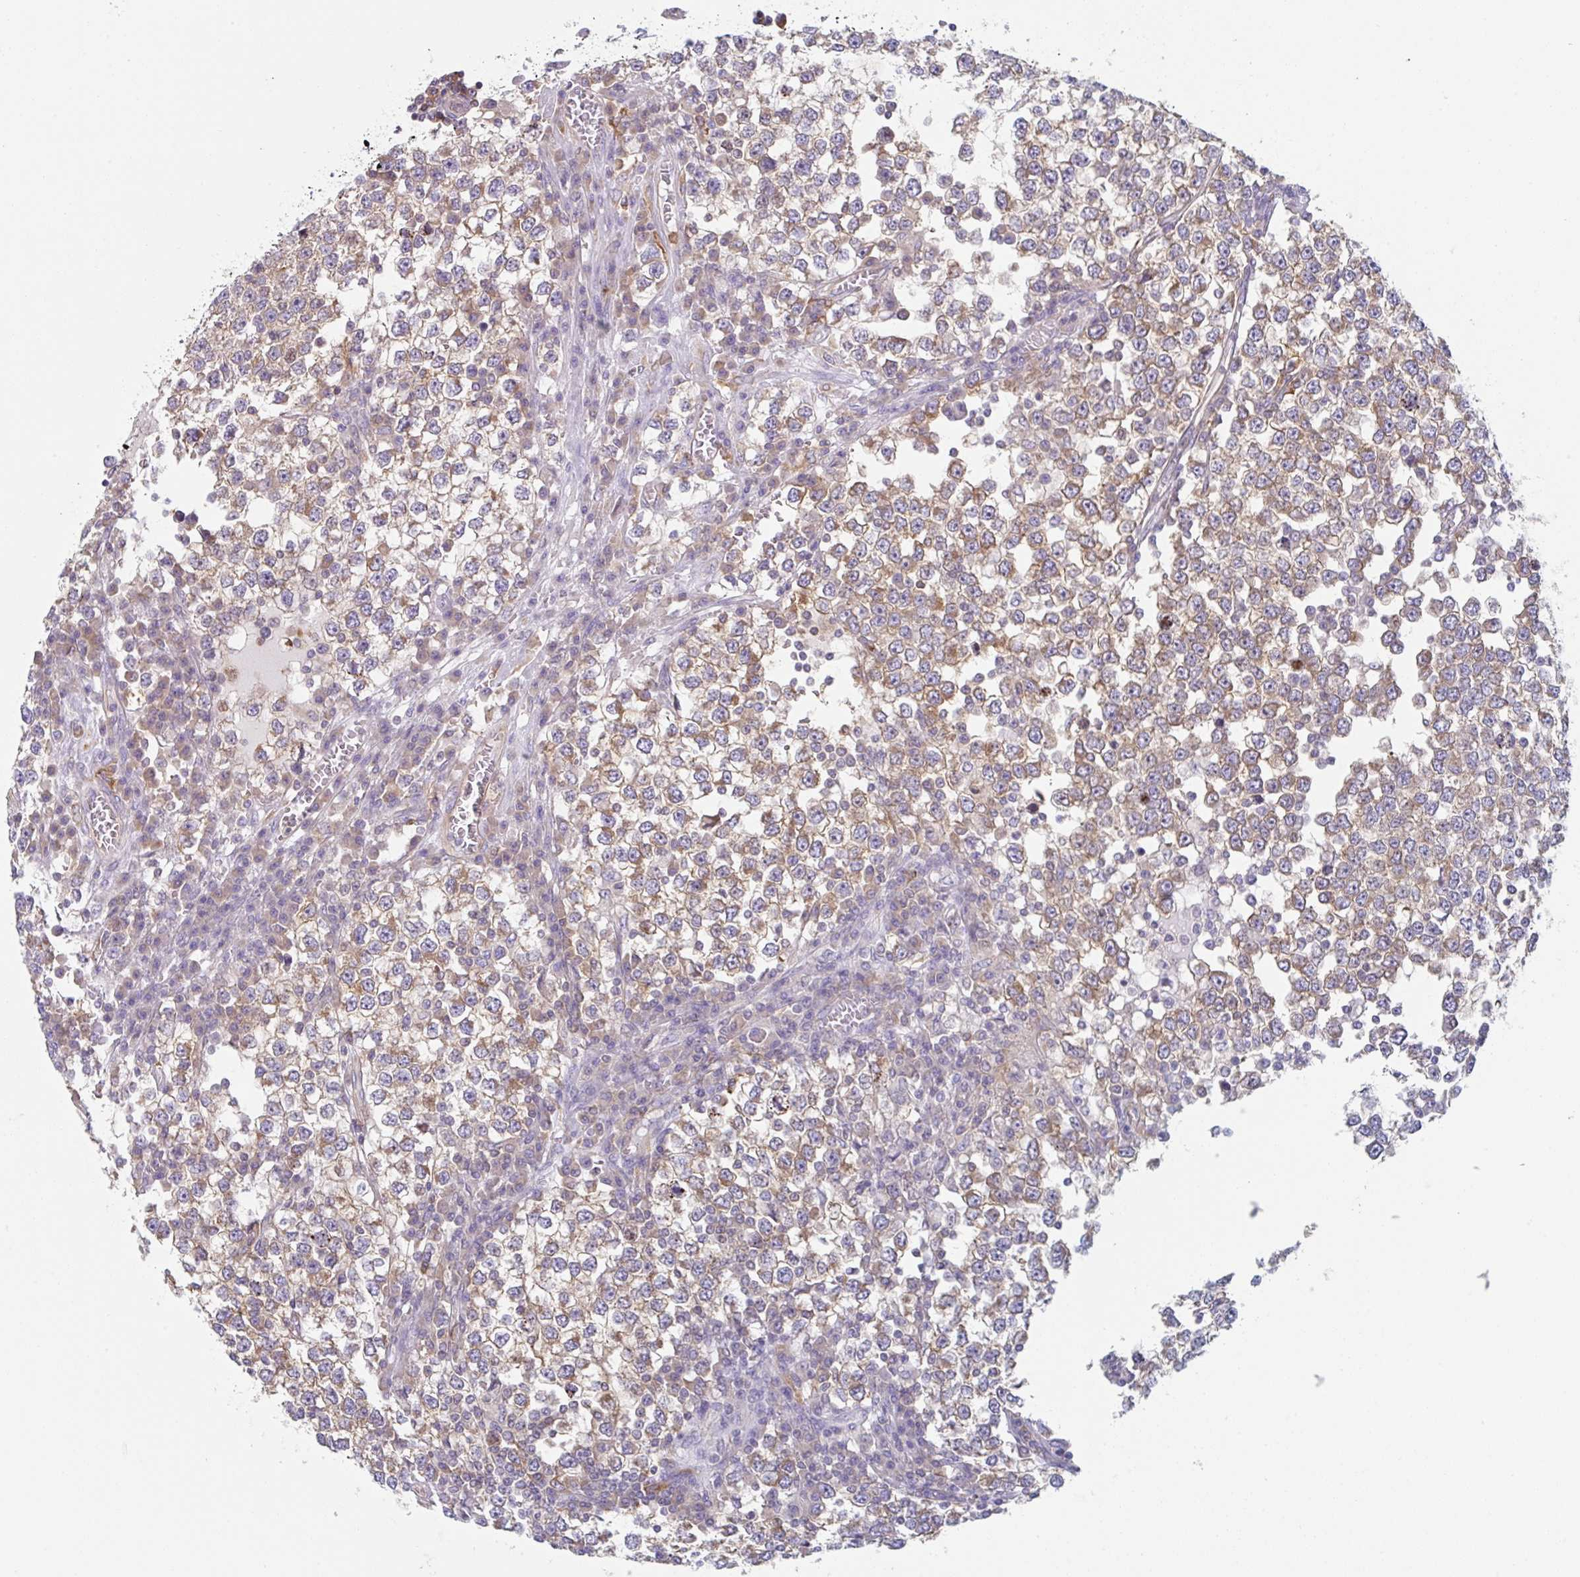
{"staining": {"intensity": "moderate", "quantity": "25%-75%", "location": "cytoplasmic/membranous"}, "tissue": "testis cancer", "cell_type": "Tumor cells", "image_type": "cancer", "snomed": [{"axis": "morphology", "description": "Seminoma, NOS"}, {"axis": "topography", "description": "Testis"}], "caption": "Moderate cytoplasmic/membranous expression for a protein is appreciated in approximately 25%-75% of tumor cells of seminoma (testis) using IHC.", "gene": "AMPD2", "patient": {"sex": "male", "age": 65}}